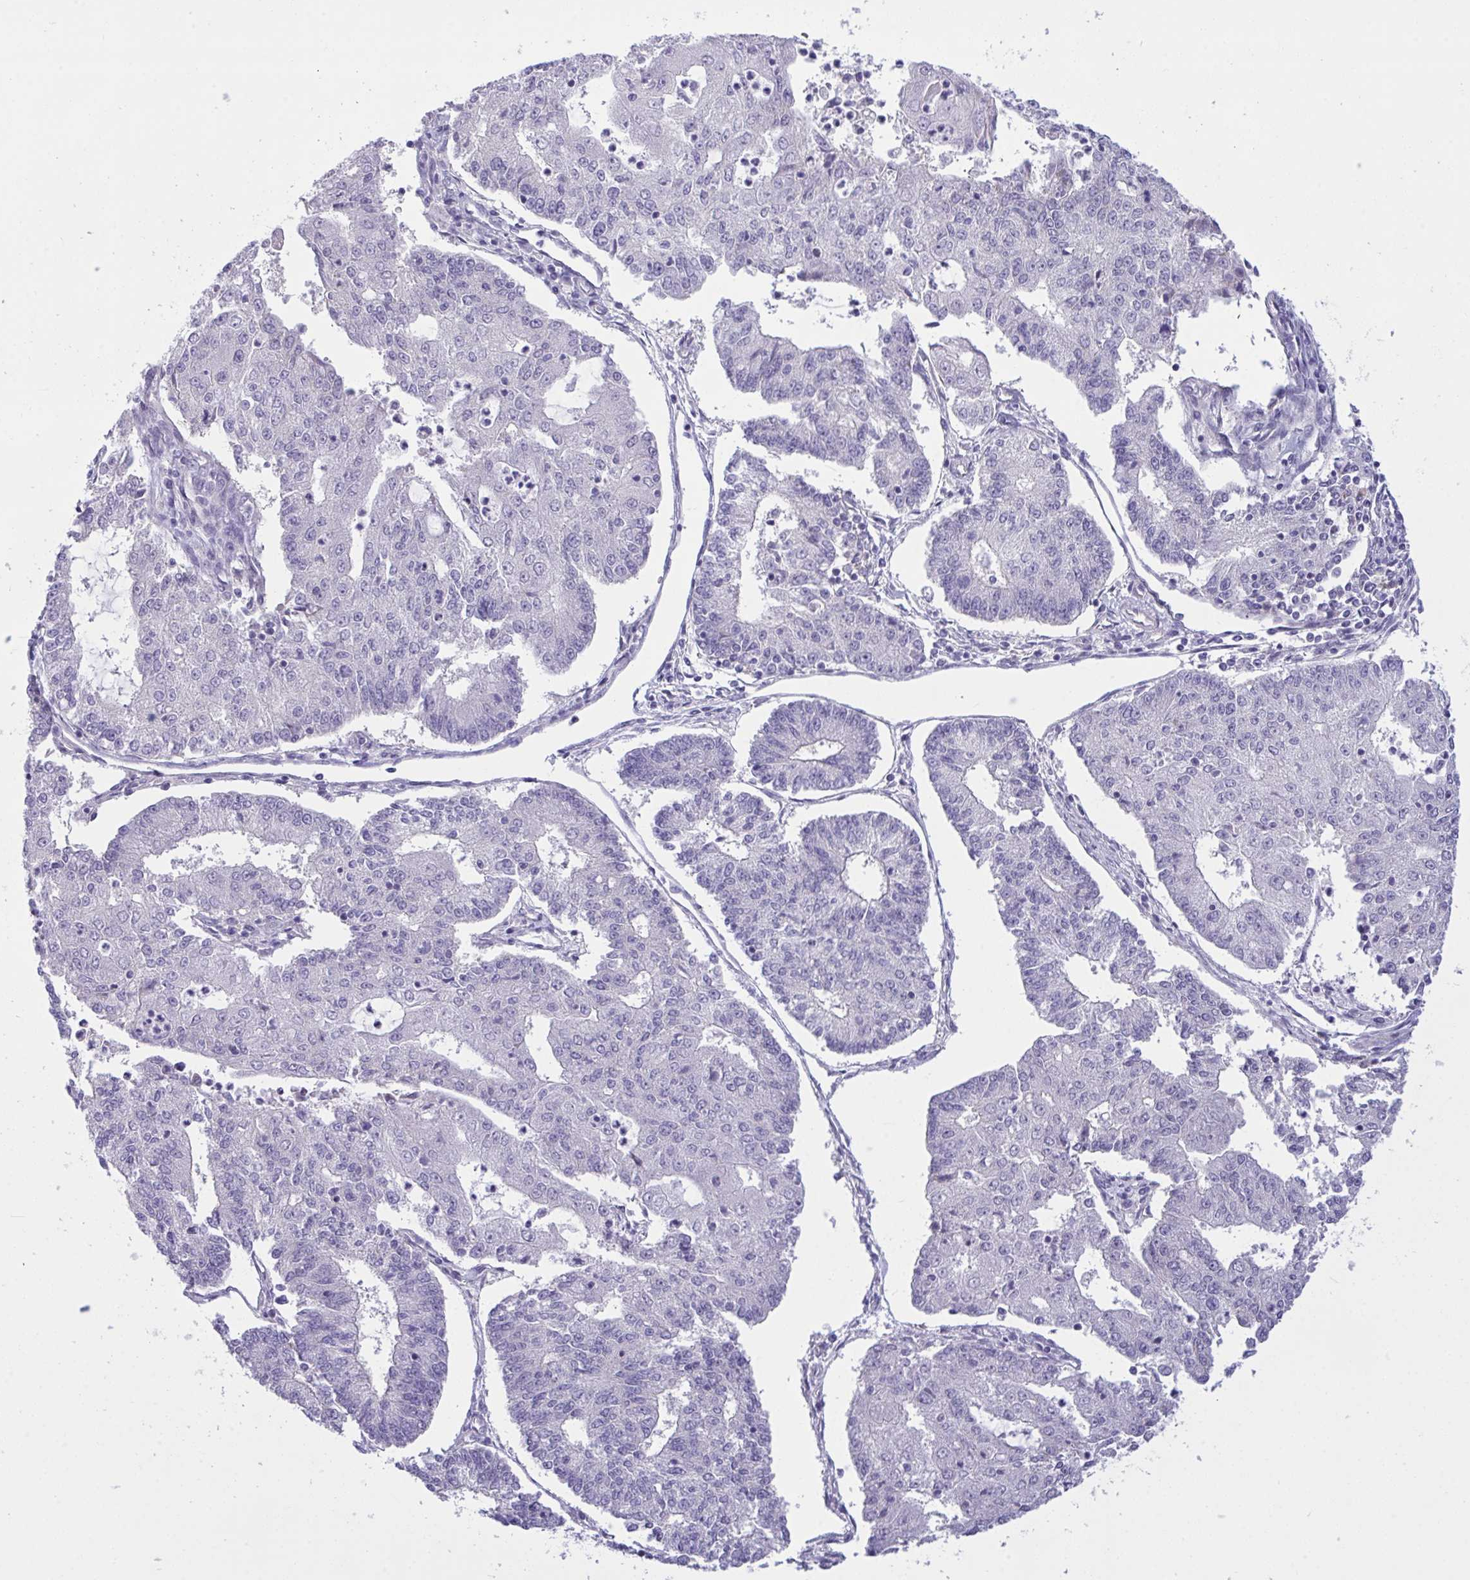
{"staining": {"intensity": "negative", "quantity": "none", "location": "none"}, "tissue": "endometrial cancer", "cell_type": "Tumor cells", "image_type": "cancer", "snomed": [{"axis": "morphology", "description": "Adenocarcinoma, NOS"}, {"axis": "topography", "description": "Endometrium"}], "caption": "Immunohistochemical staining of human endometrial cancer displays no significant expression in tumor cells.", "gene": "WDR97", "patient": {"sex": "female", "age": 56}}